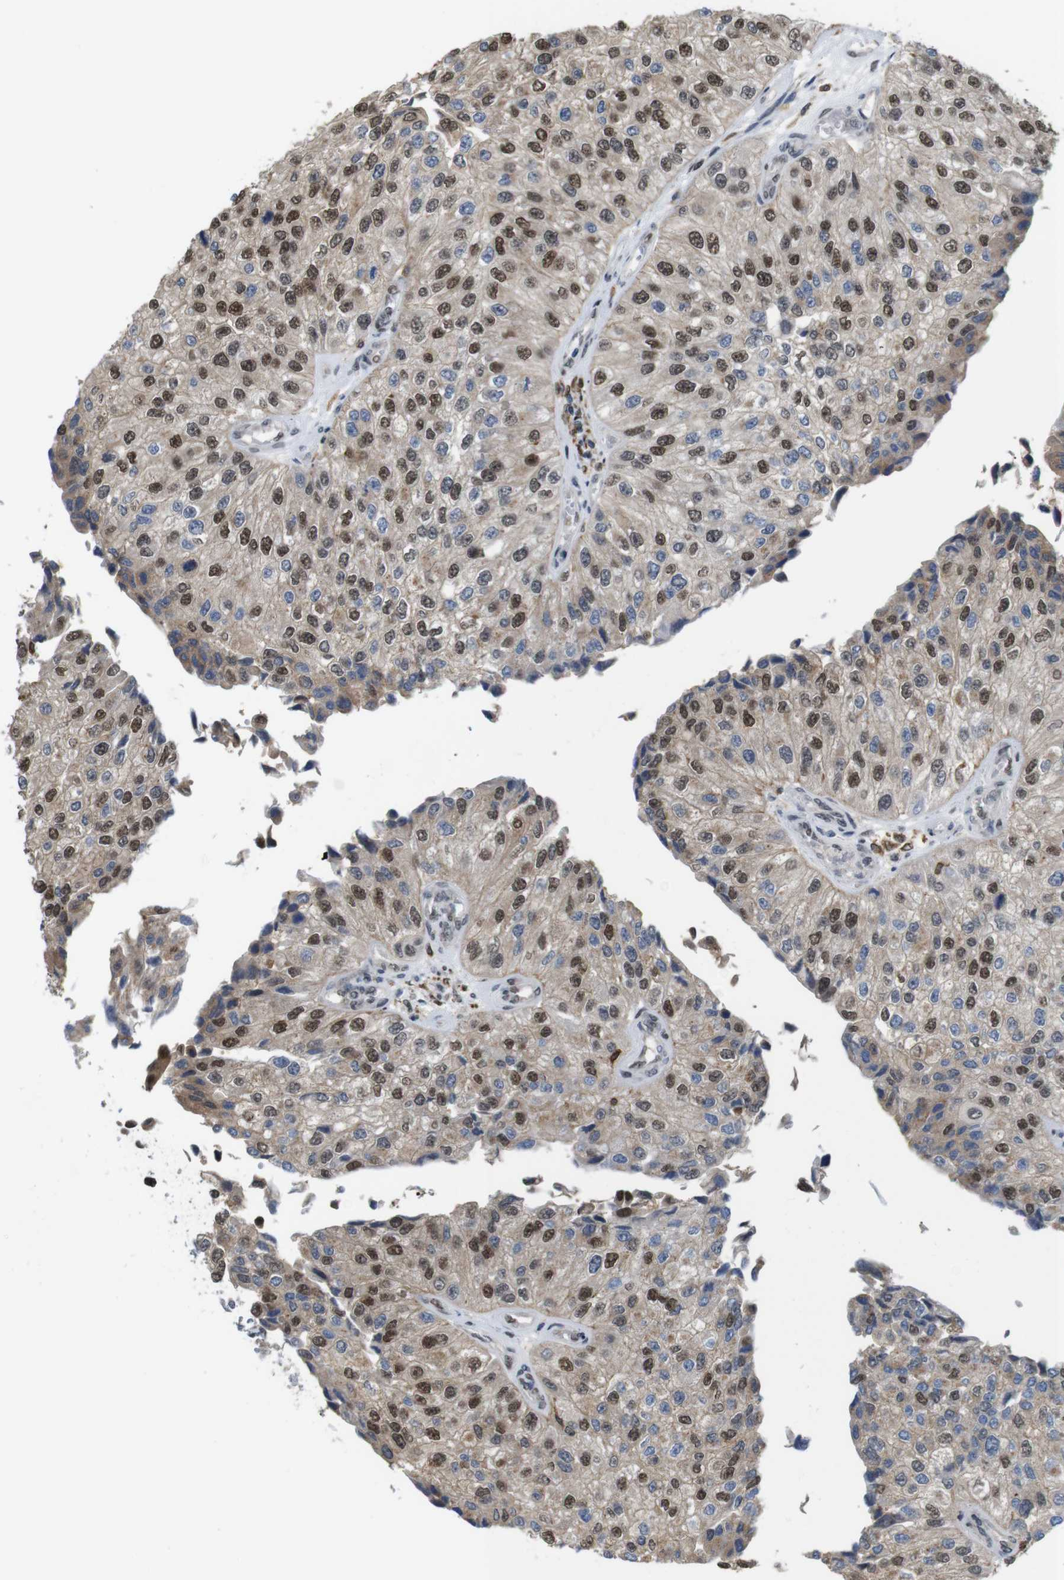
{"staining": {"intensity": "strong", "quantity": "25%-75%", "location": "cytoplasmic/membranous,nuclear"}, "tissue": "urothelial cancer", "cell_type": "Tumor cells", "image_type": "cancer", "snomed": [{"axis": "morphology", "description": "Urothelial carcinoma, High grade"}, {"axis": "topography", "description": "Kidney"}, {"axis": "topography", "description": "Urinary bladder"}], "caption": "DAB (3,3'-diaminobenzidine) immunohistochemical staining of human urothelial carcinoma (high-grade) demonstrates strong cytoplasmic/membranous and nuclear protein positivity in approximately 25%-75% of tumor cells.", "gene": "PNMA8A", "patient": {"sex": "male", "age": 77}}